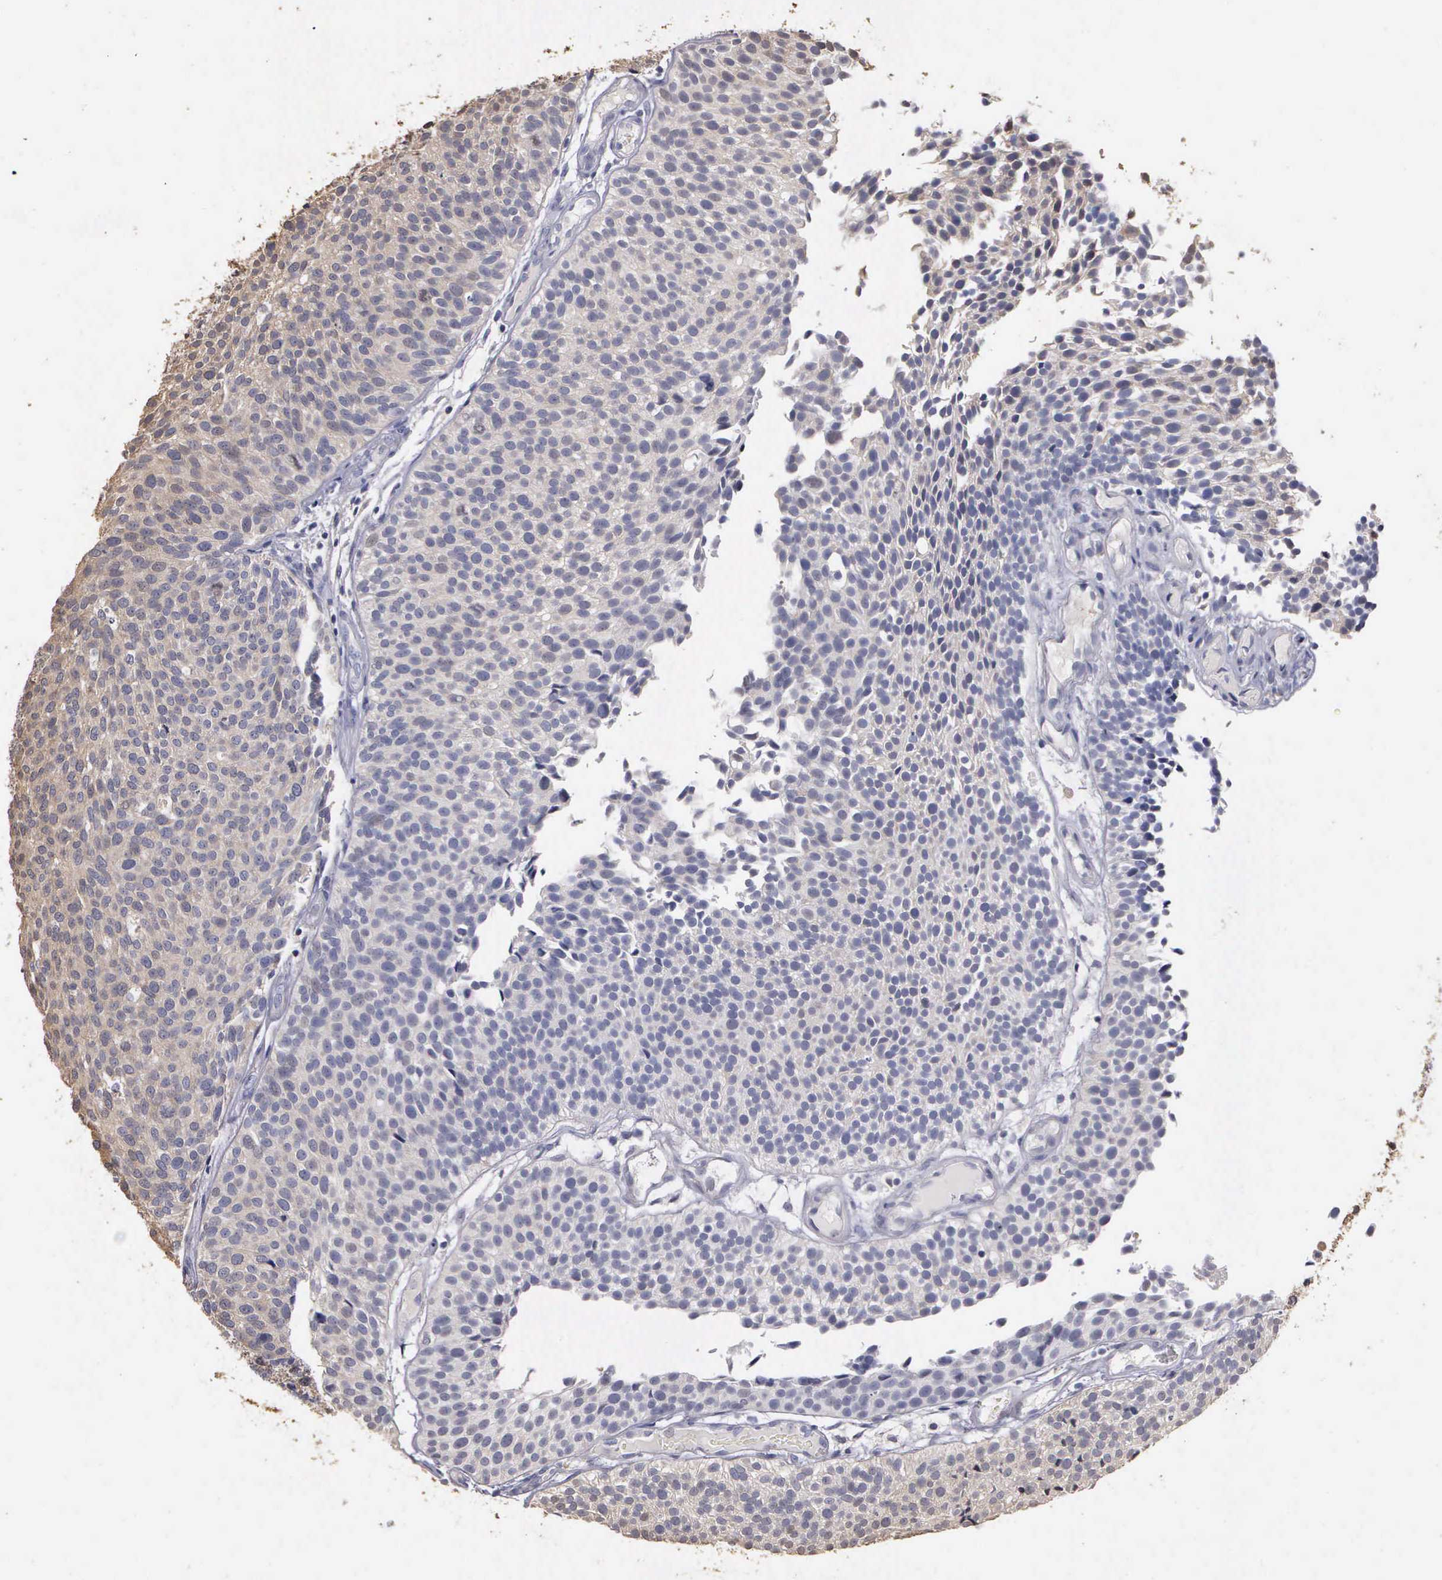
{"staining": {"intensity": "negative", "quantity": "none", "location": "none"}, "tissue": "urothelial cancer", "cell_type": "Tumor cells", "image_type": "cancer", "snomed": [{"axis": "morphology", "description": "Urothelial carcinoma, Low grade"}, {"axis": "topography", "description": "Urinary bladder"}], "caption": "The immunohistochemistry micrograph has no significant expression in tumor cells of urothelial cancer tissue.", "gene": "ENO3", "patient": {"sex": "male", "age": 85}}